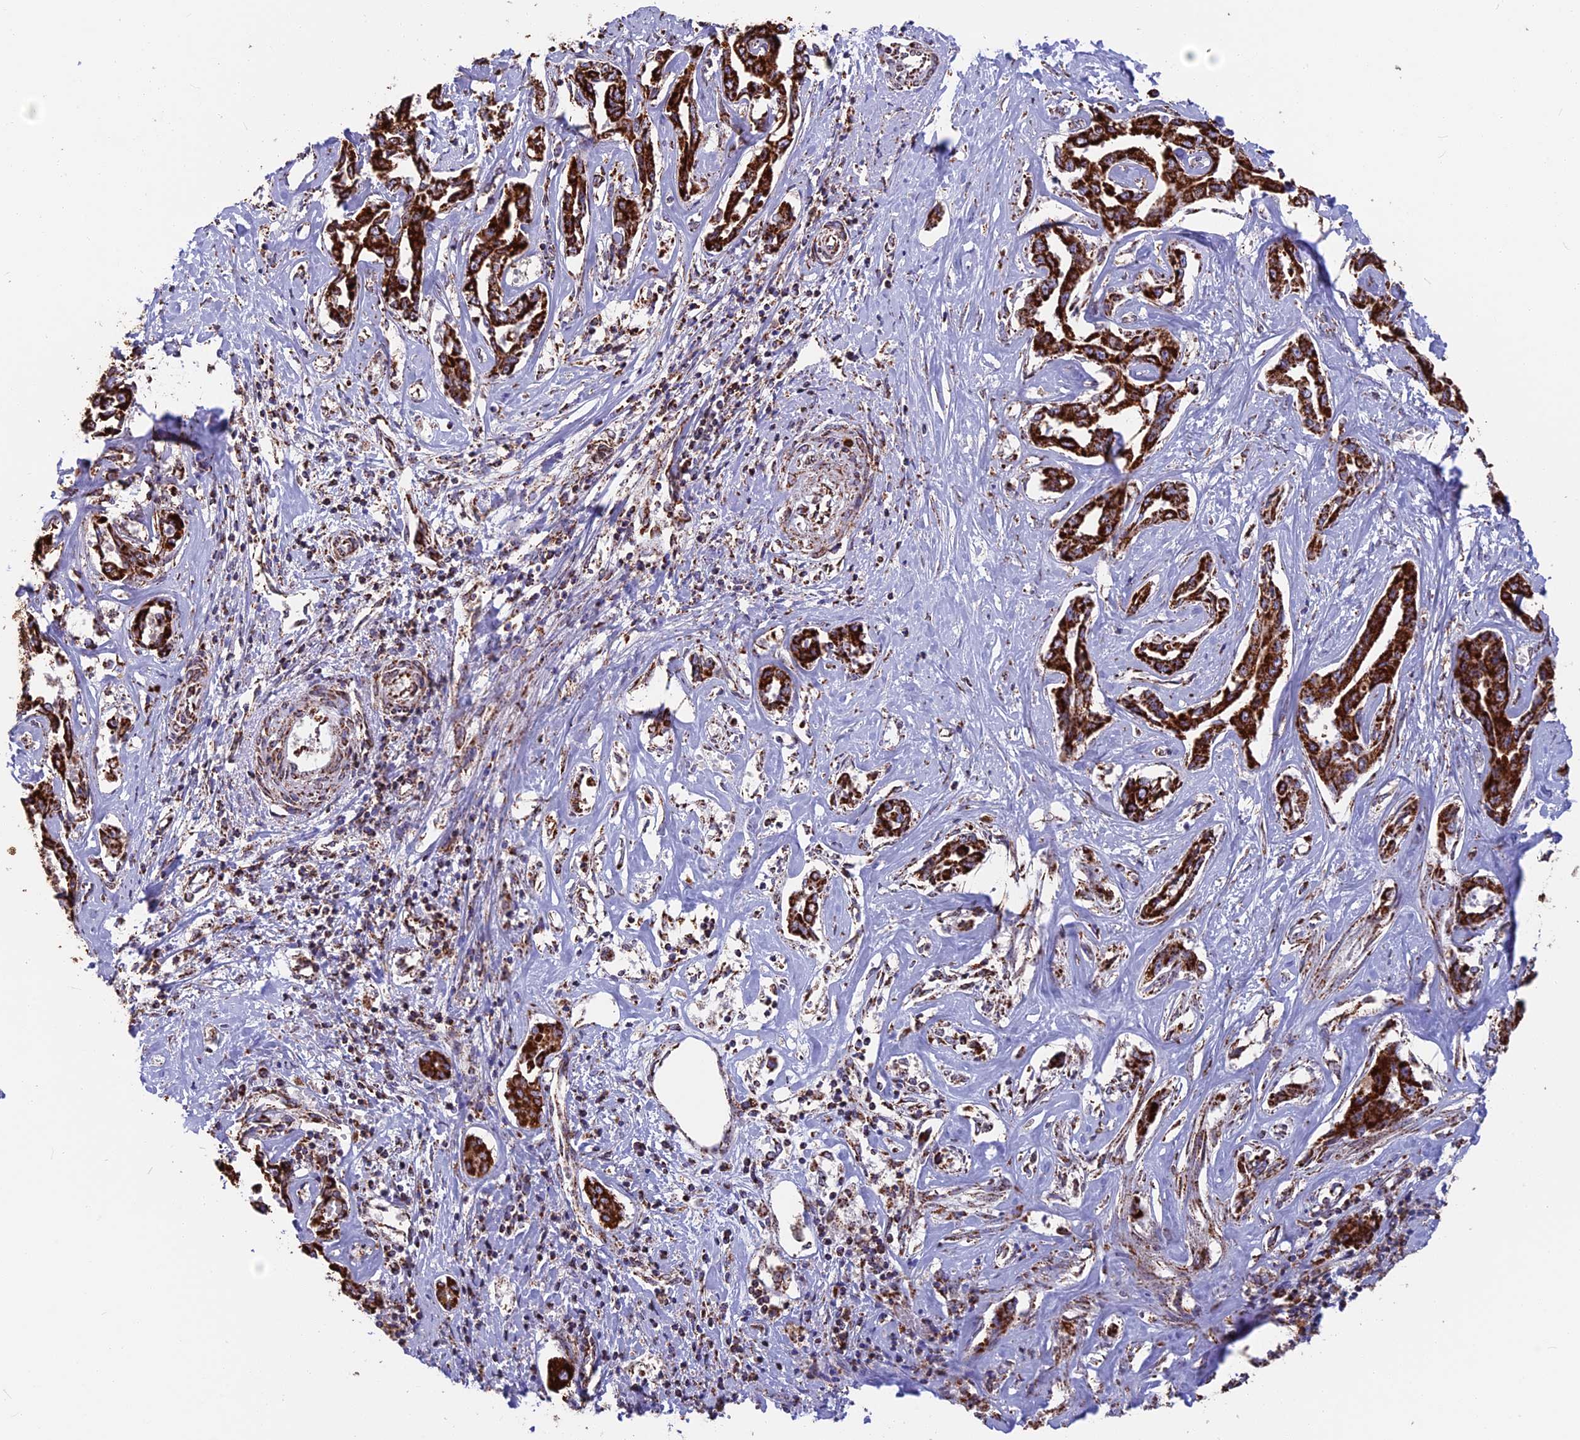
{"staining": {"intensity": "strong", "quantity": ">75%", "location": "cytoplasmic/membranous"}, "tissue": "liver cancer", "cell_type": "Tumor cells", "image_type": "cancer", "snomed": [{"axis": "morphology", "description": "Cholangiocarcinoma"}, {"axis": "topography", "description": "Liver"}], "caption": "Approximately >75% of tumor cells in liver cholangiocarcinoma reveal strong cytoplasmic/membranous protein positivity as visualized by brown immunohistochemical staining.", "gene": "CS", "patient": {"sex": "male", "age": 59}}